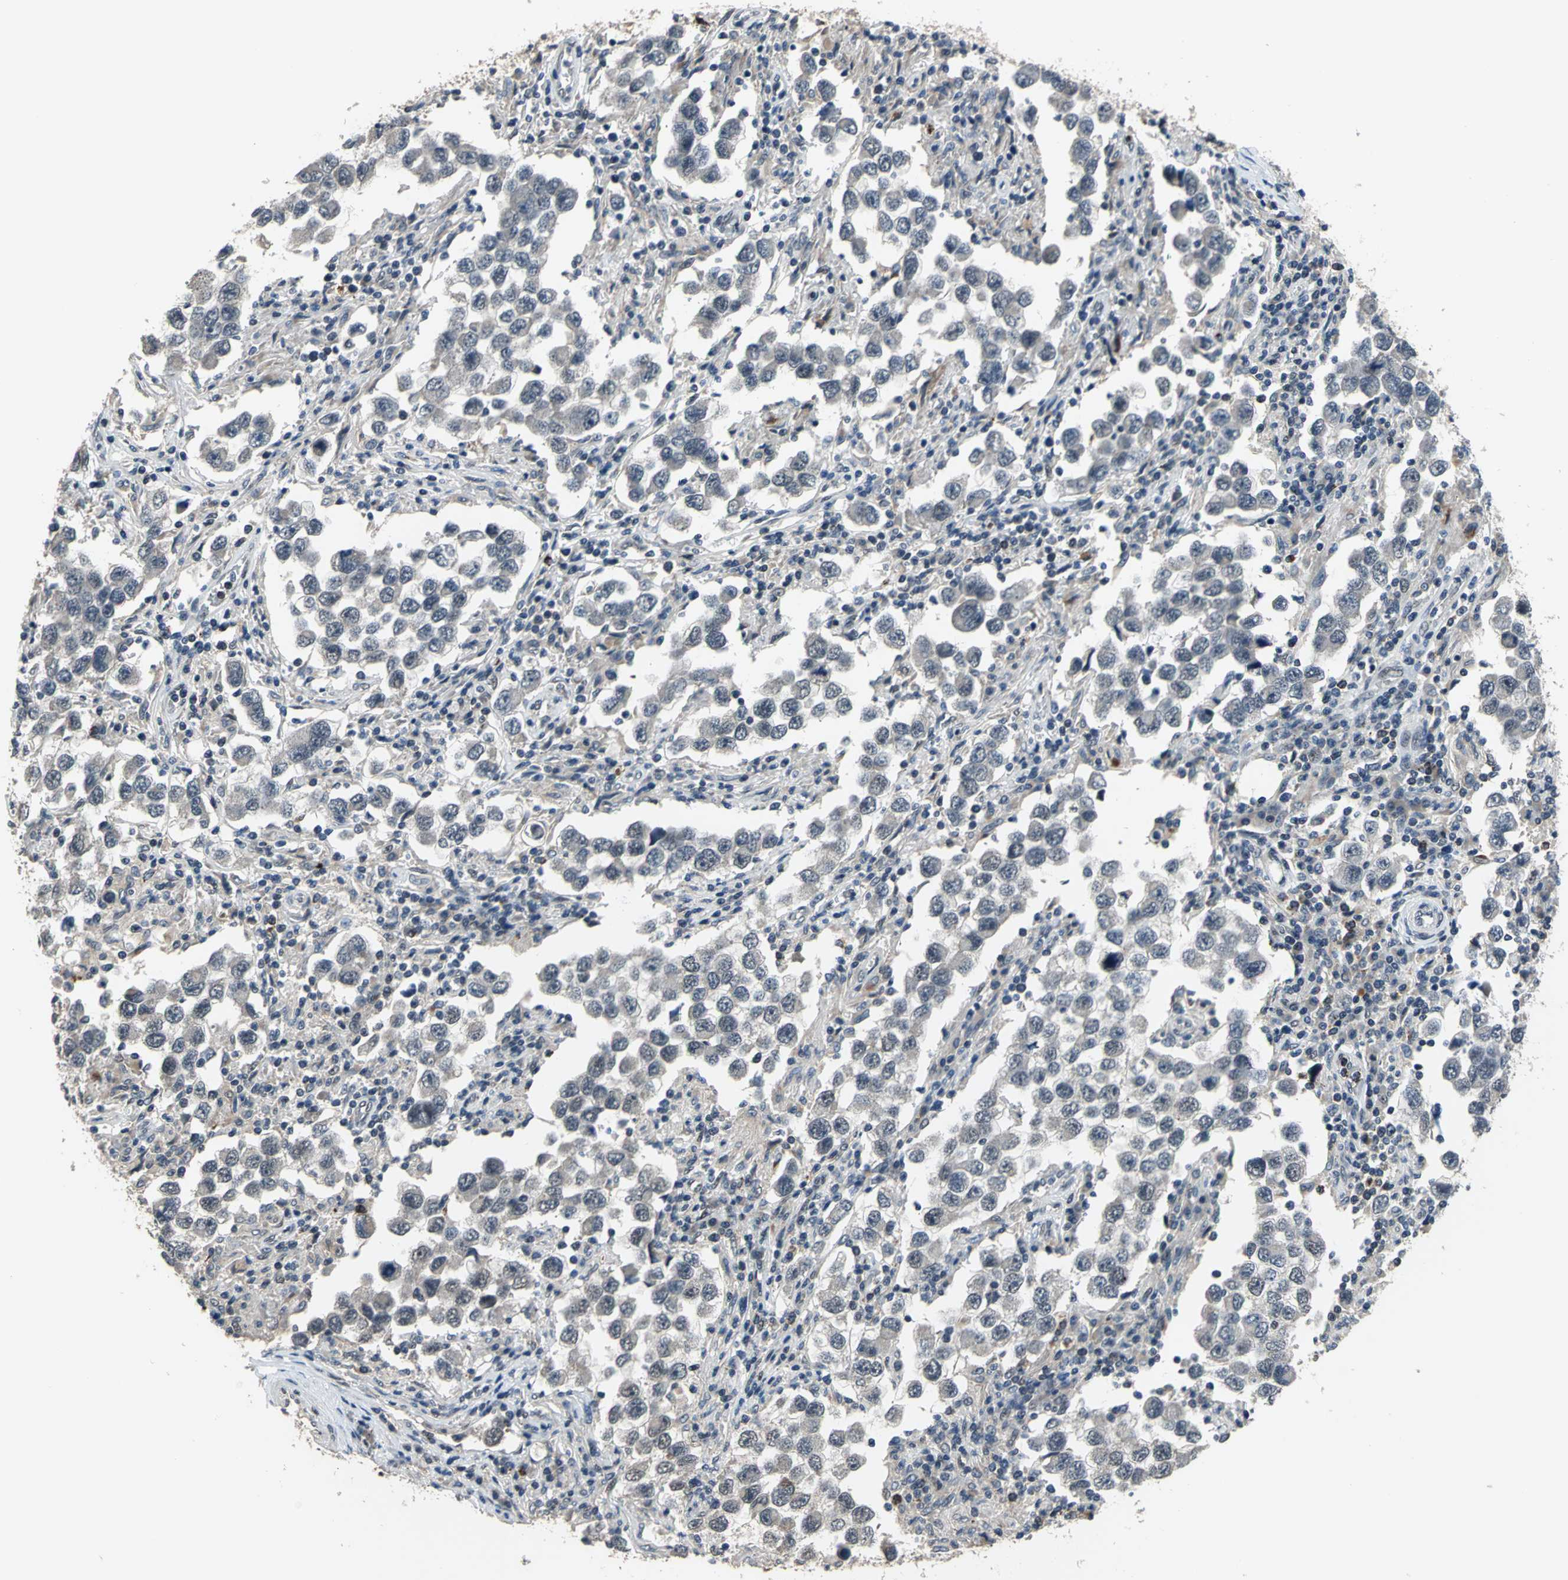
{"staining": {"intensity": "negative", "quantity": "none", "location": "none"}, "tissue": "testis cancer", "cell_type": "Tumor cells", "image_type": "cancer", "snomed": [{"axis": "morphology", "description": "Carcinoma, Embryonal, NOS"}, {"axis": "topography", "description": "Testis"}], "caption": "DAB (3,3'-diaminobenzidine) immunohistochemical staining of human testis embryonal carcinoma reveals no significant staining in tumor cells.", "gene": "ELF2", "patient": {"sex": "male", "age": 21}}